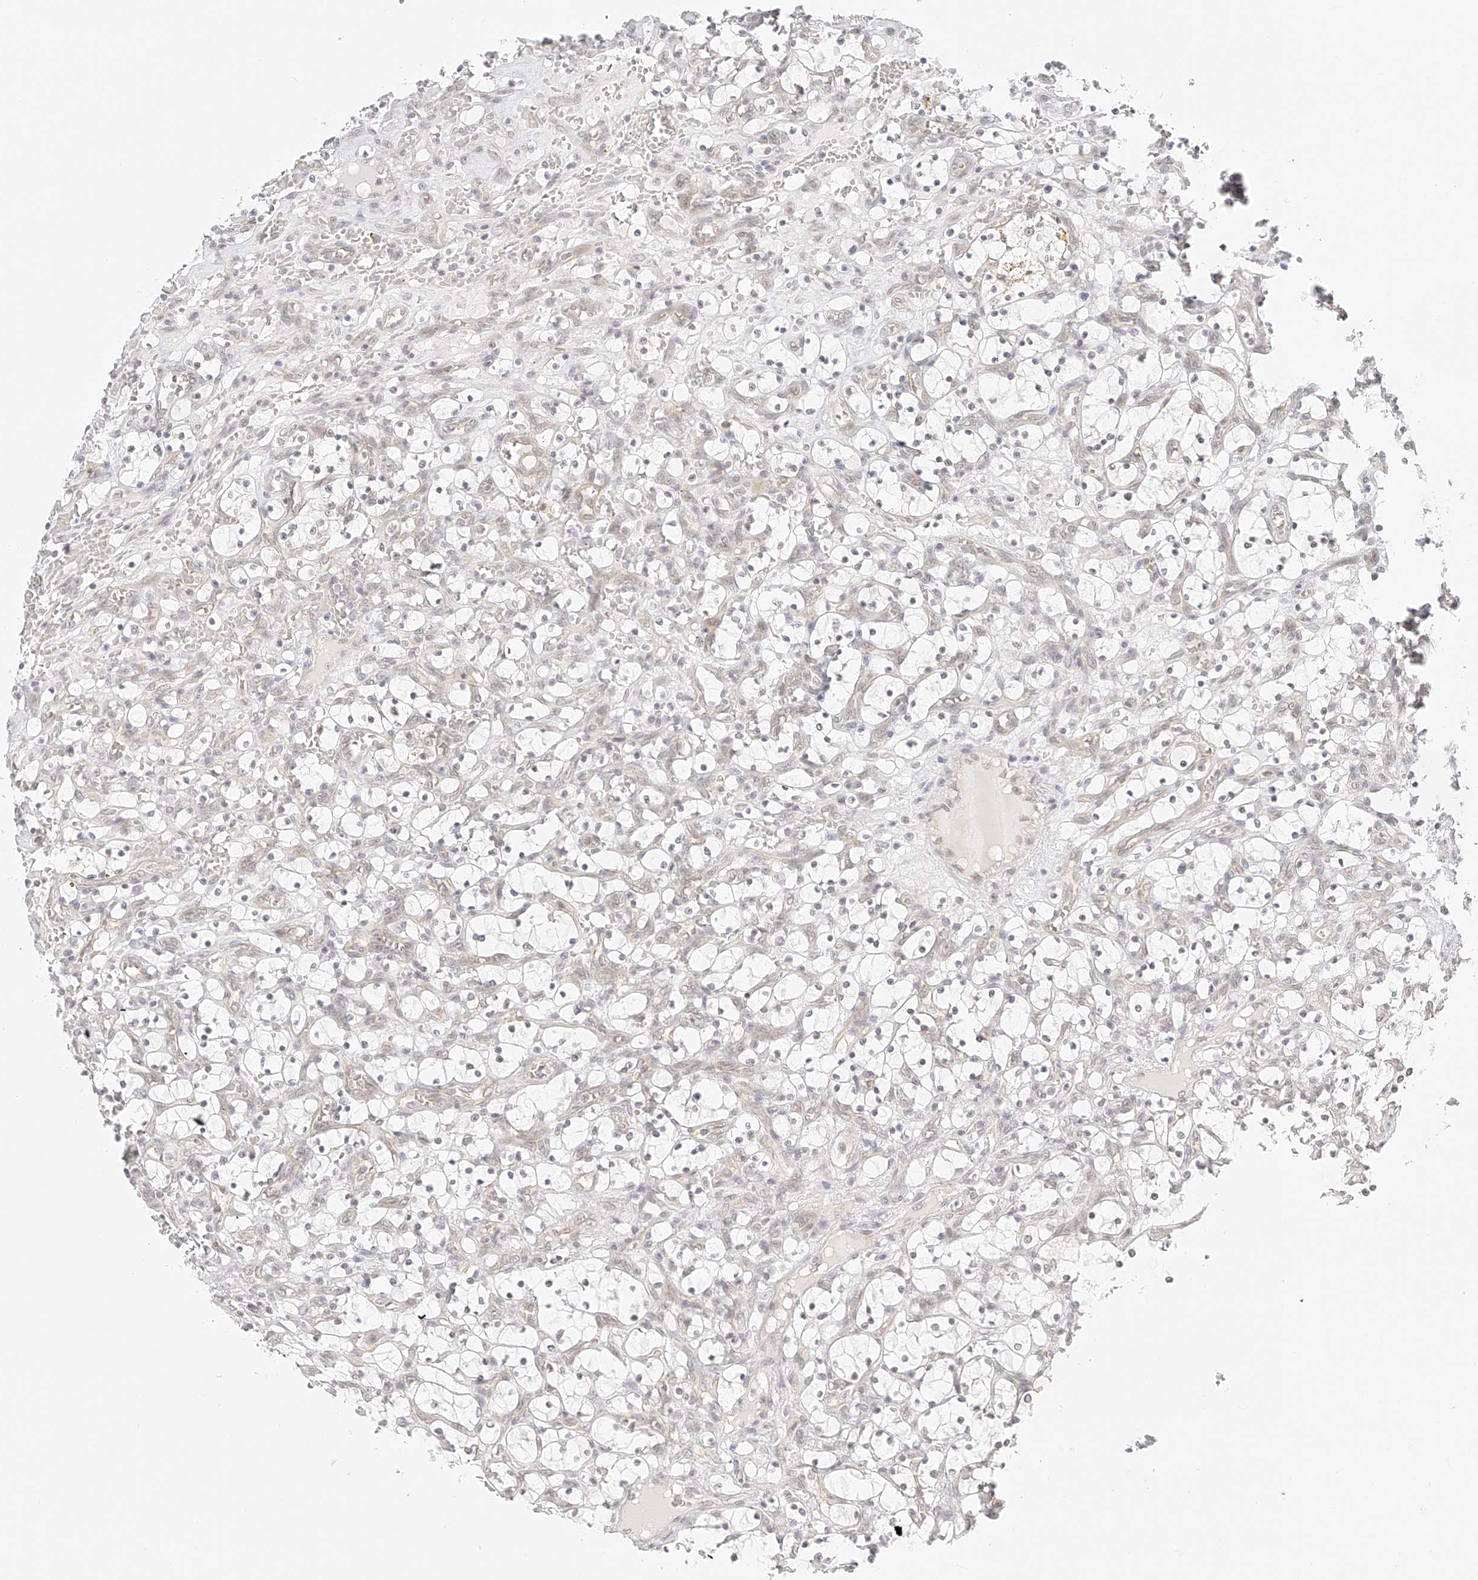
{"staining": {"intensity": "negative", "quantity": "none", "location": "none"}, "tissue": "renal cancer", "cell_type": "Tumor cells", "image_type": "cancer", "snomed": [{"axis": "morphology", "description": "Adenocarcinoma, NOS"}, {"axis": "topography", "description": "Kidney"}], "caption": "The histopathology image reveals no significant staining in tumor cells of adenocarcinoma (renal). (Immunohistochemistry, brightfield microscopy, high magnification).", "gene": "ZFP69", "patient": {"sex": "female", "age": 69}}